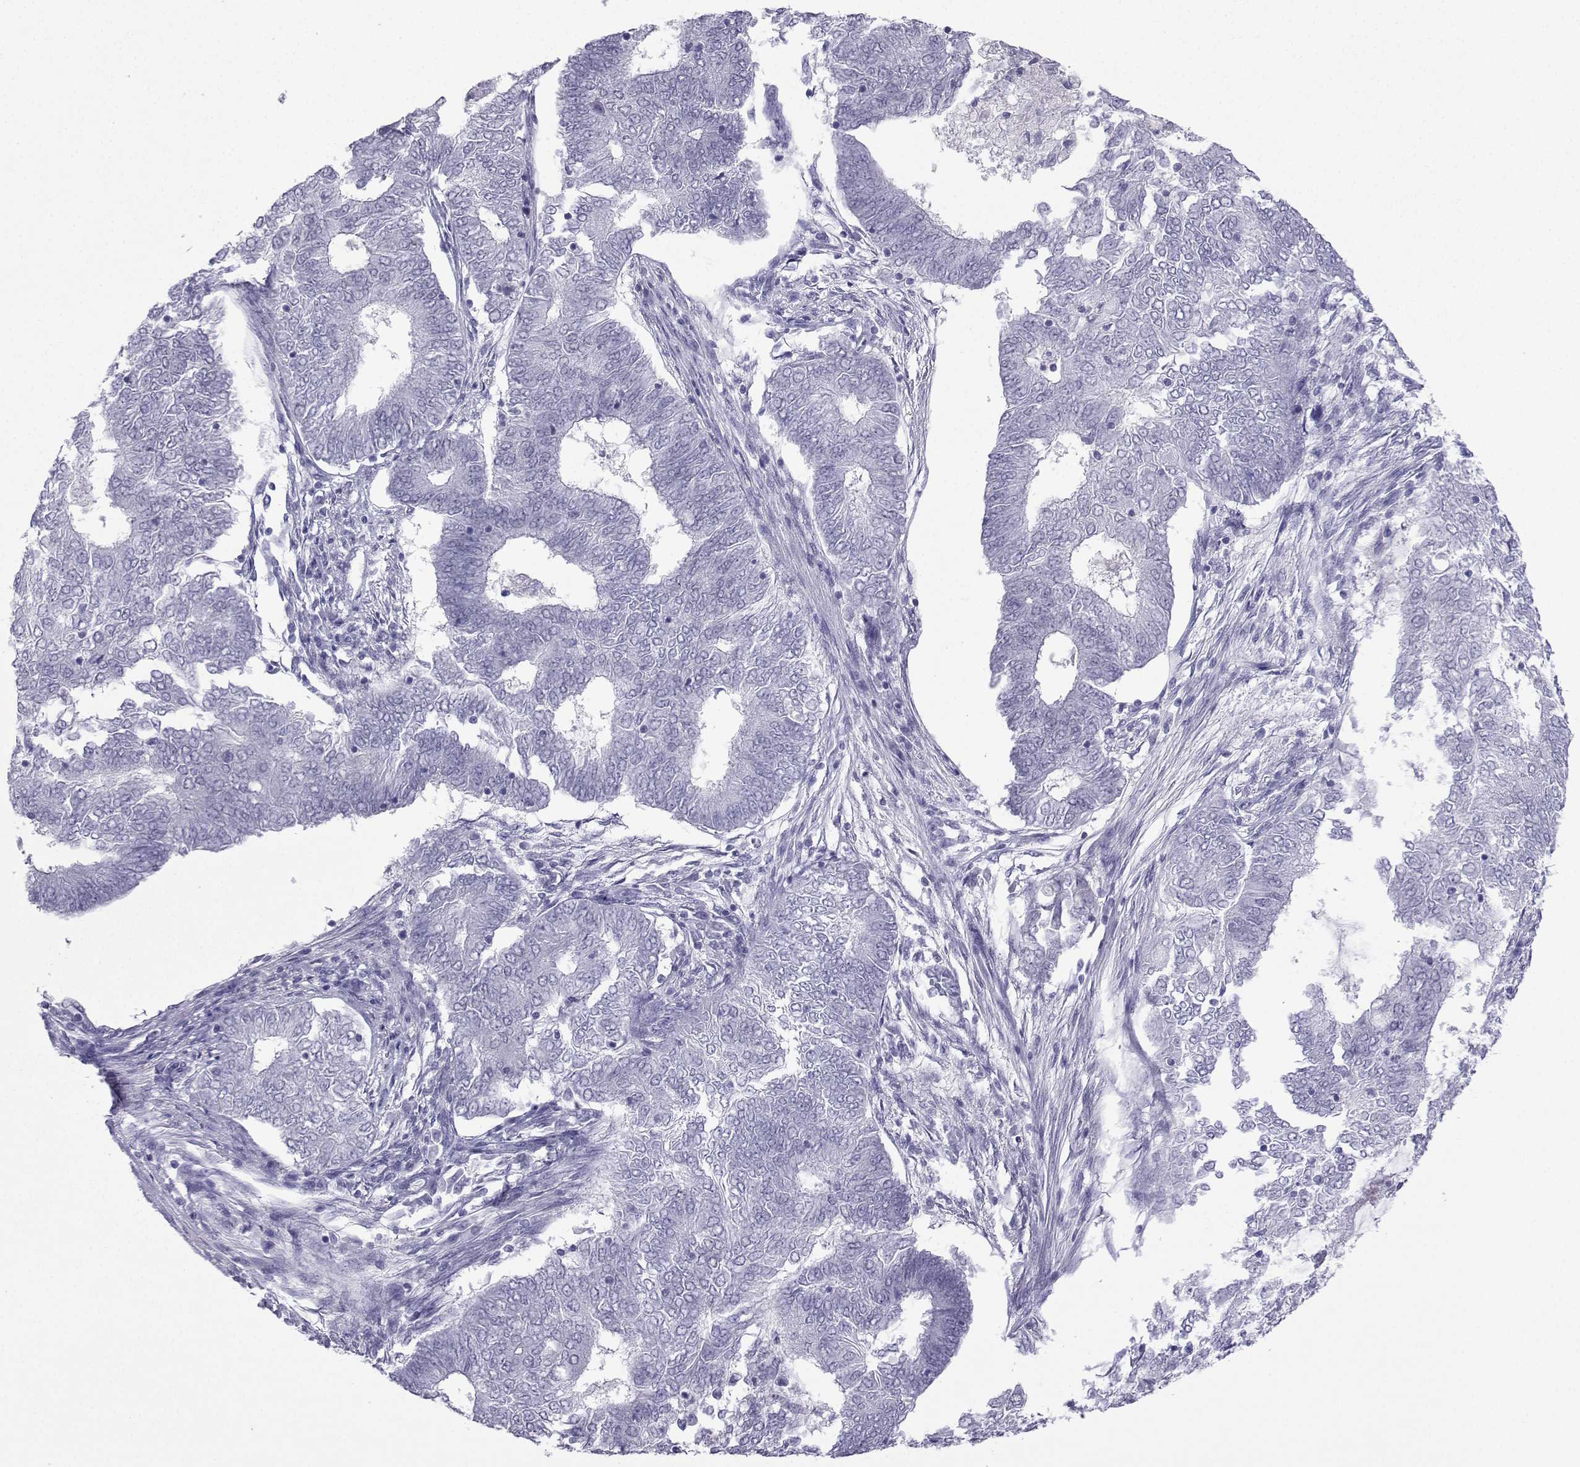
{"staining": {"intensity": "negative", "quantity": "none", "location": "none"}, "tissue": "endometrial cancer", "cell_type": "Tumor cells", "image_type": "cancer", "snomed": [{"axis": "morphology", "description": "Adenocarcinoma, NOS"}, {"axis": "topography", "description": "Endometrium"}], "caption": "Endometrial adenocarcinoma was stained to show a protein in brown. There is no significant staining in tumor cells.", "gene": "LORICRIN", "patient": {"sex": "female", "age": 62}}